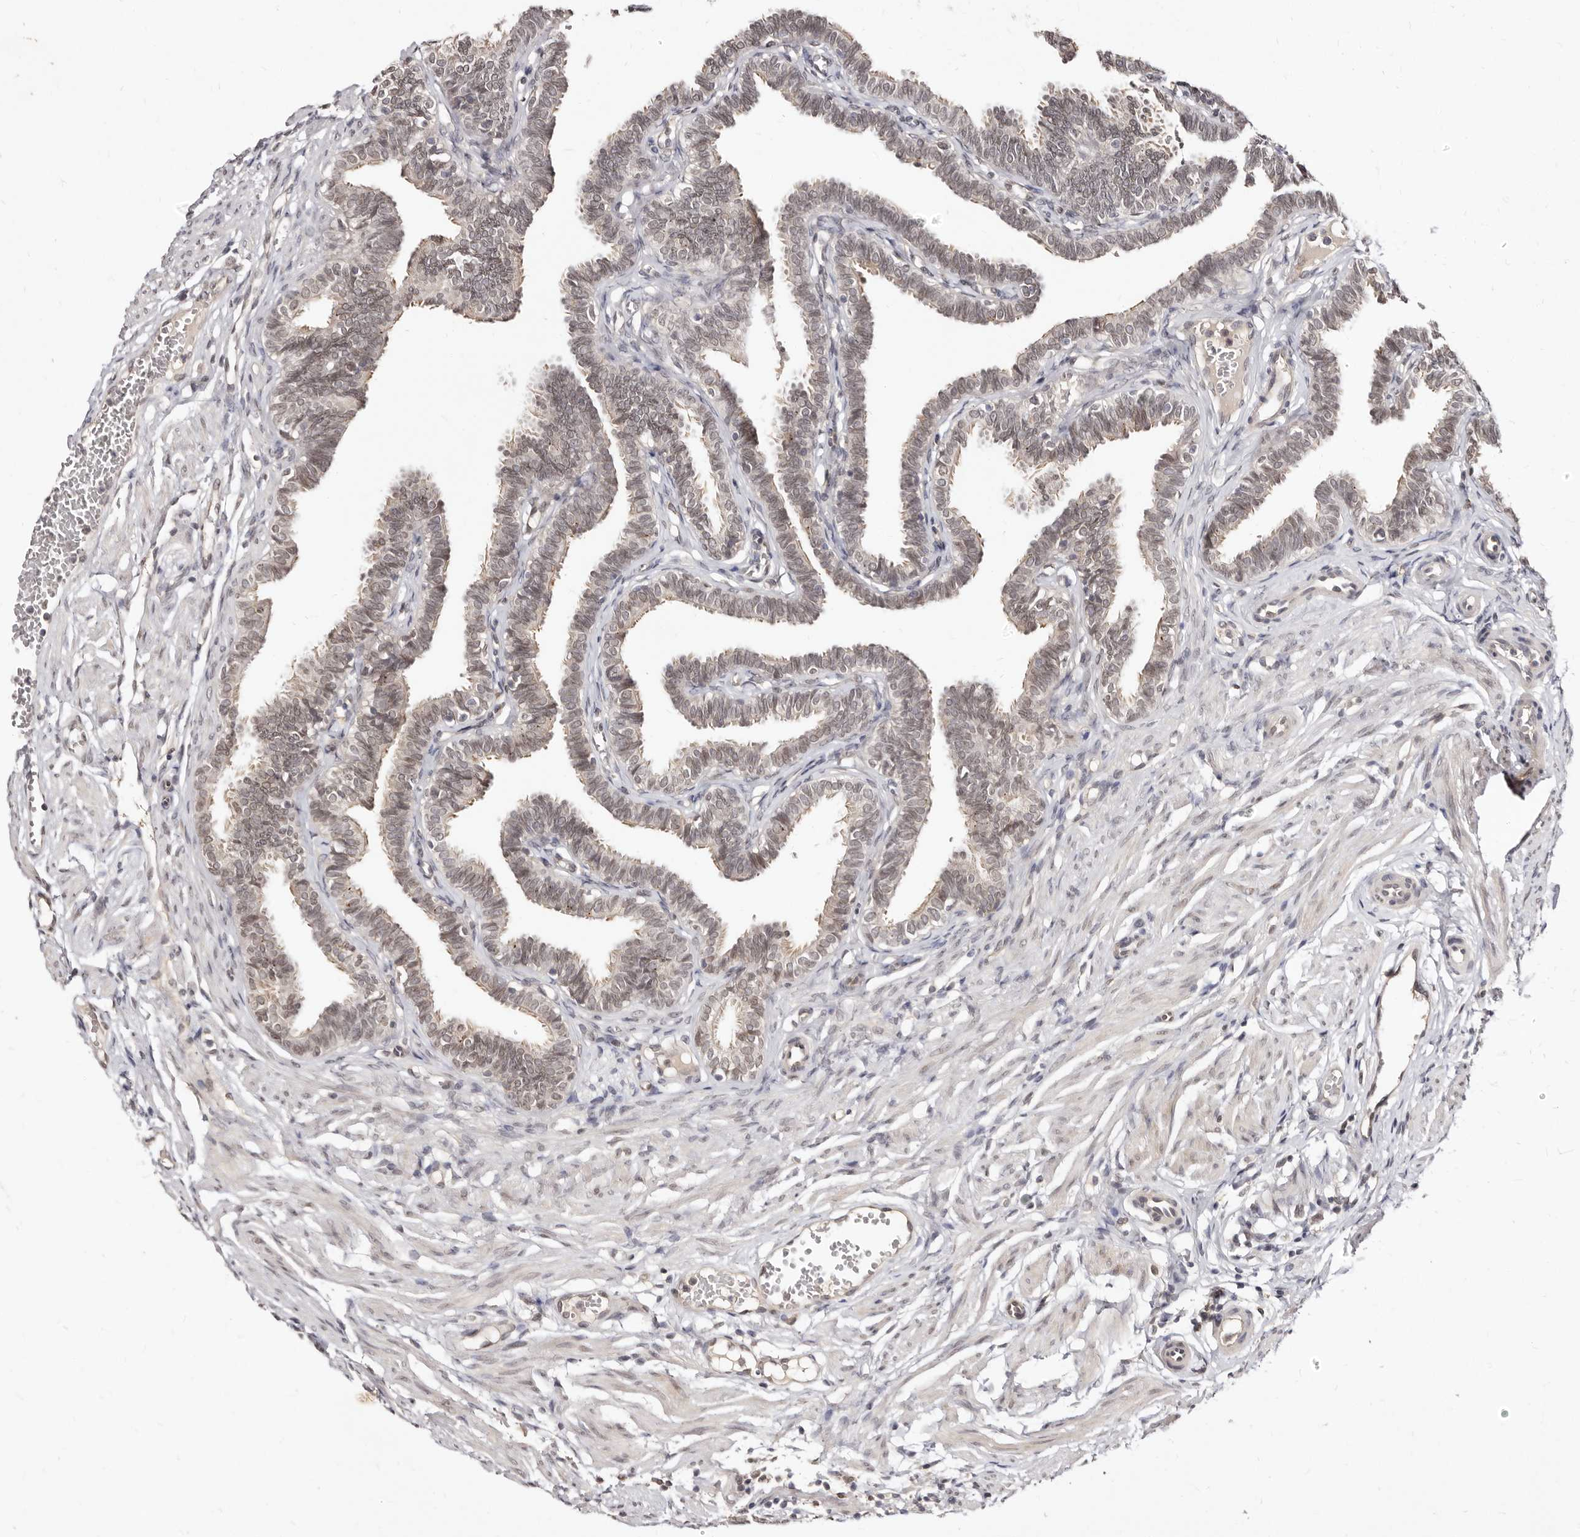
{"staining": {"intensity": "weak", "quantity": ">75%", "location": "cytoplasmic/membranous,nuclear"}, "tissue": "fallopian tube", "cell_type": "Glandular cells", "image_type": "normal", "snomed": [{"axis": "morphology", "description": "Normal tissue, NOS"}, {"axis": "topography", "description": "Fallopian tube"}, {"axis": "topography", "description": "Ovary"}], "caption": "This image shows immunohistochemistry (IHC) staining of benign human fallopian tube, with low weak cytoplasmic/membranous,nuclear staining in approximately >75% of glandular cells.", "gene": "LCORL", "patient": {"sex": "female", "age": 23}}